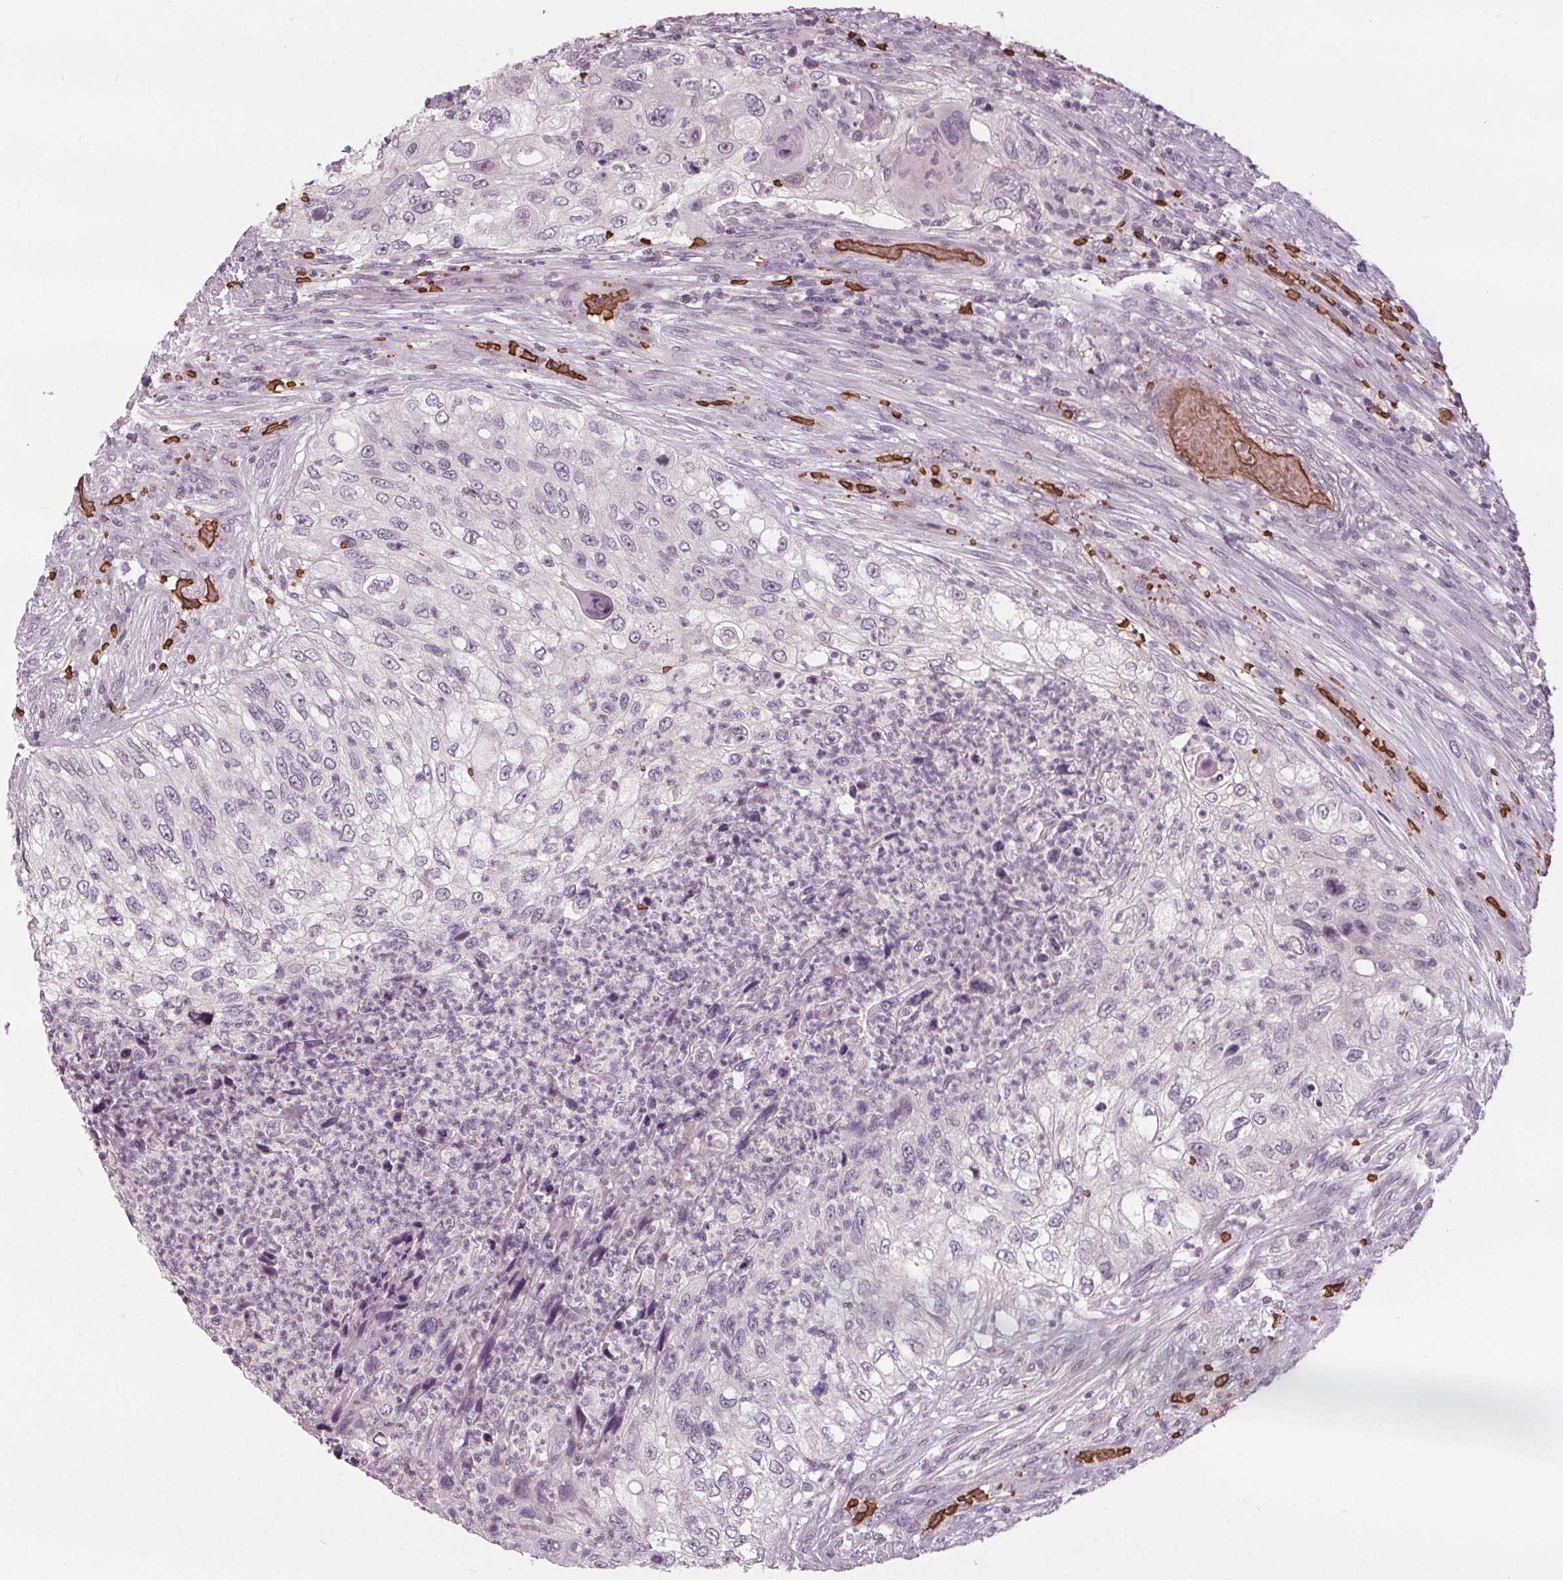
{"staining": {"intensity": "negative", "quantity": "none", "location": "none"}, "tissue": "urothelial cancer", "cell_type": "Tumor cells", "image_type": "cancer", "snomed": [{"axis": "morphology", "description": "Urothelial carcinoma, High grade"}, {"axis": "topography", "description": "Urinary bladder"}], "caption": "A high-resolution photomicrograph shows immunohistochemistry (IHC) staining of urothelial cancer, which shows no significant positivity in tumor cells.", "gene": "SLC4A1", "patient": {"sex": "female", "age": 60}}